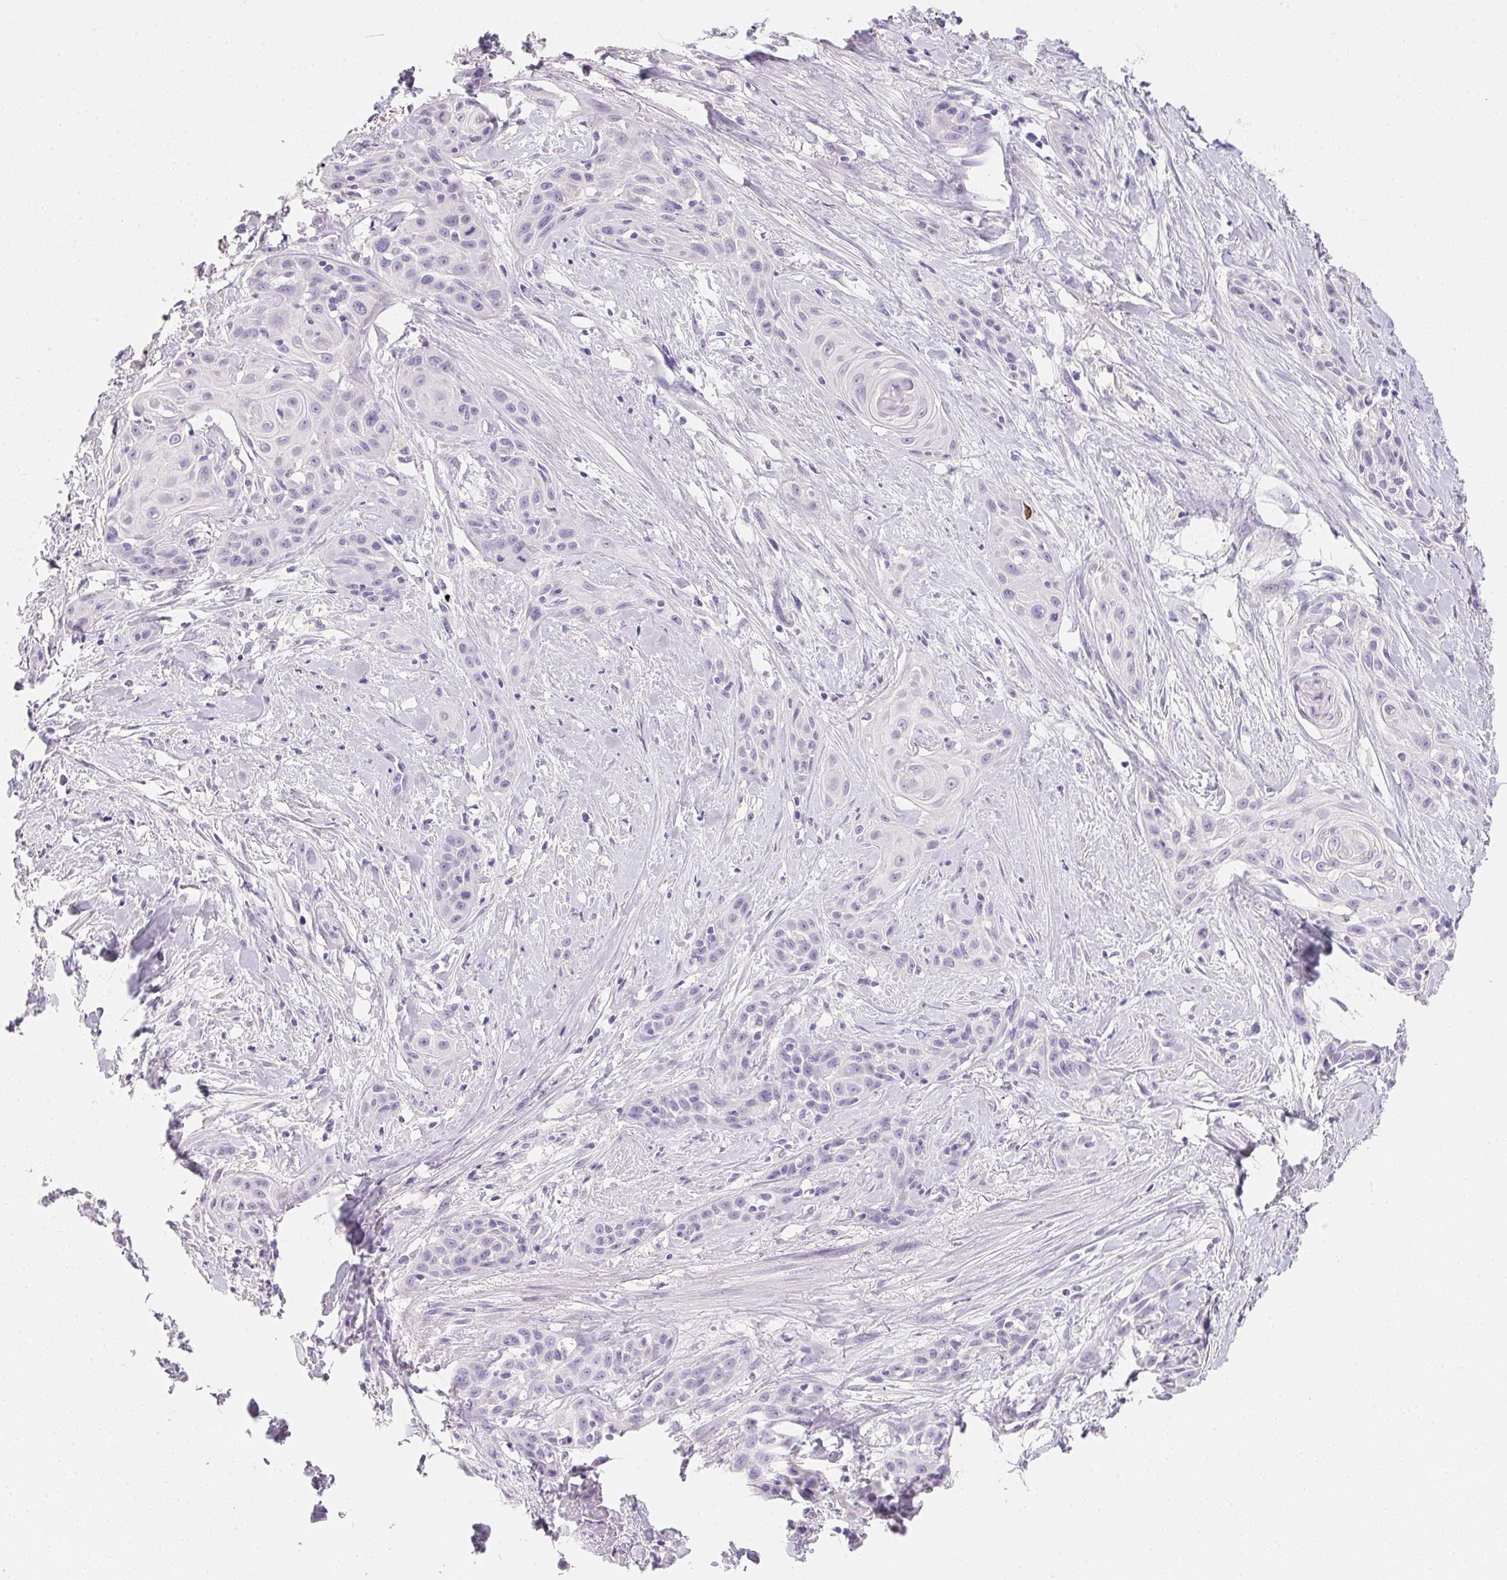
{"staining": {"intensity": "negative", "quantity": "none", "location": "none"}, "tissue": "skin cancer", "cell_type": "Tumor cells", "image_type": "cancer", "snomed": [{"axis": "morphology", "description": "Squamous cell carcinoma, NOS"}, {"axis": "topography", "description": "Skin"}, {"axis": "topography", "description": "Anal"}], "caption": "Skin cancer (squamous cell carcinoma) stained for a protein using IHC shows no staining tumor cells.", "gene": "ACP3", "patient": {"sex": "male", "age": 64}}